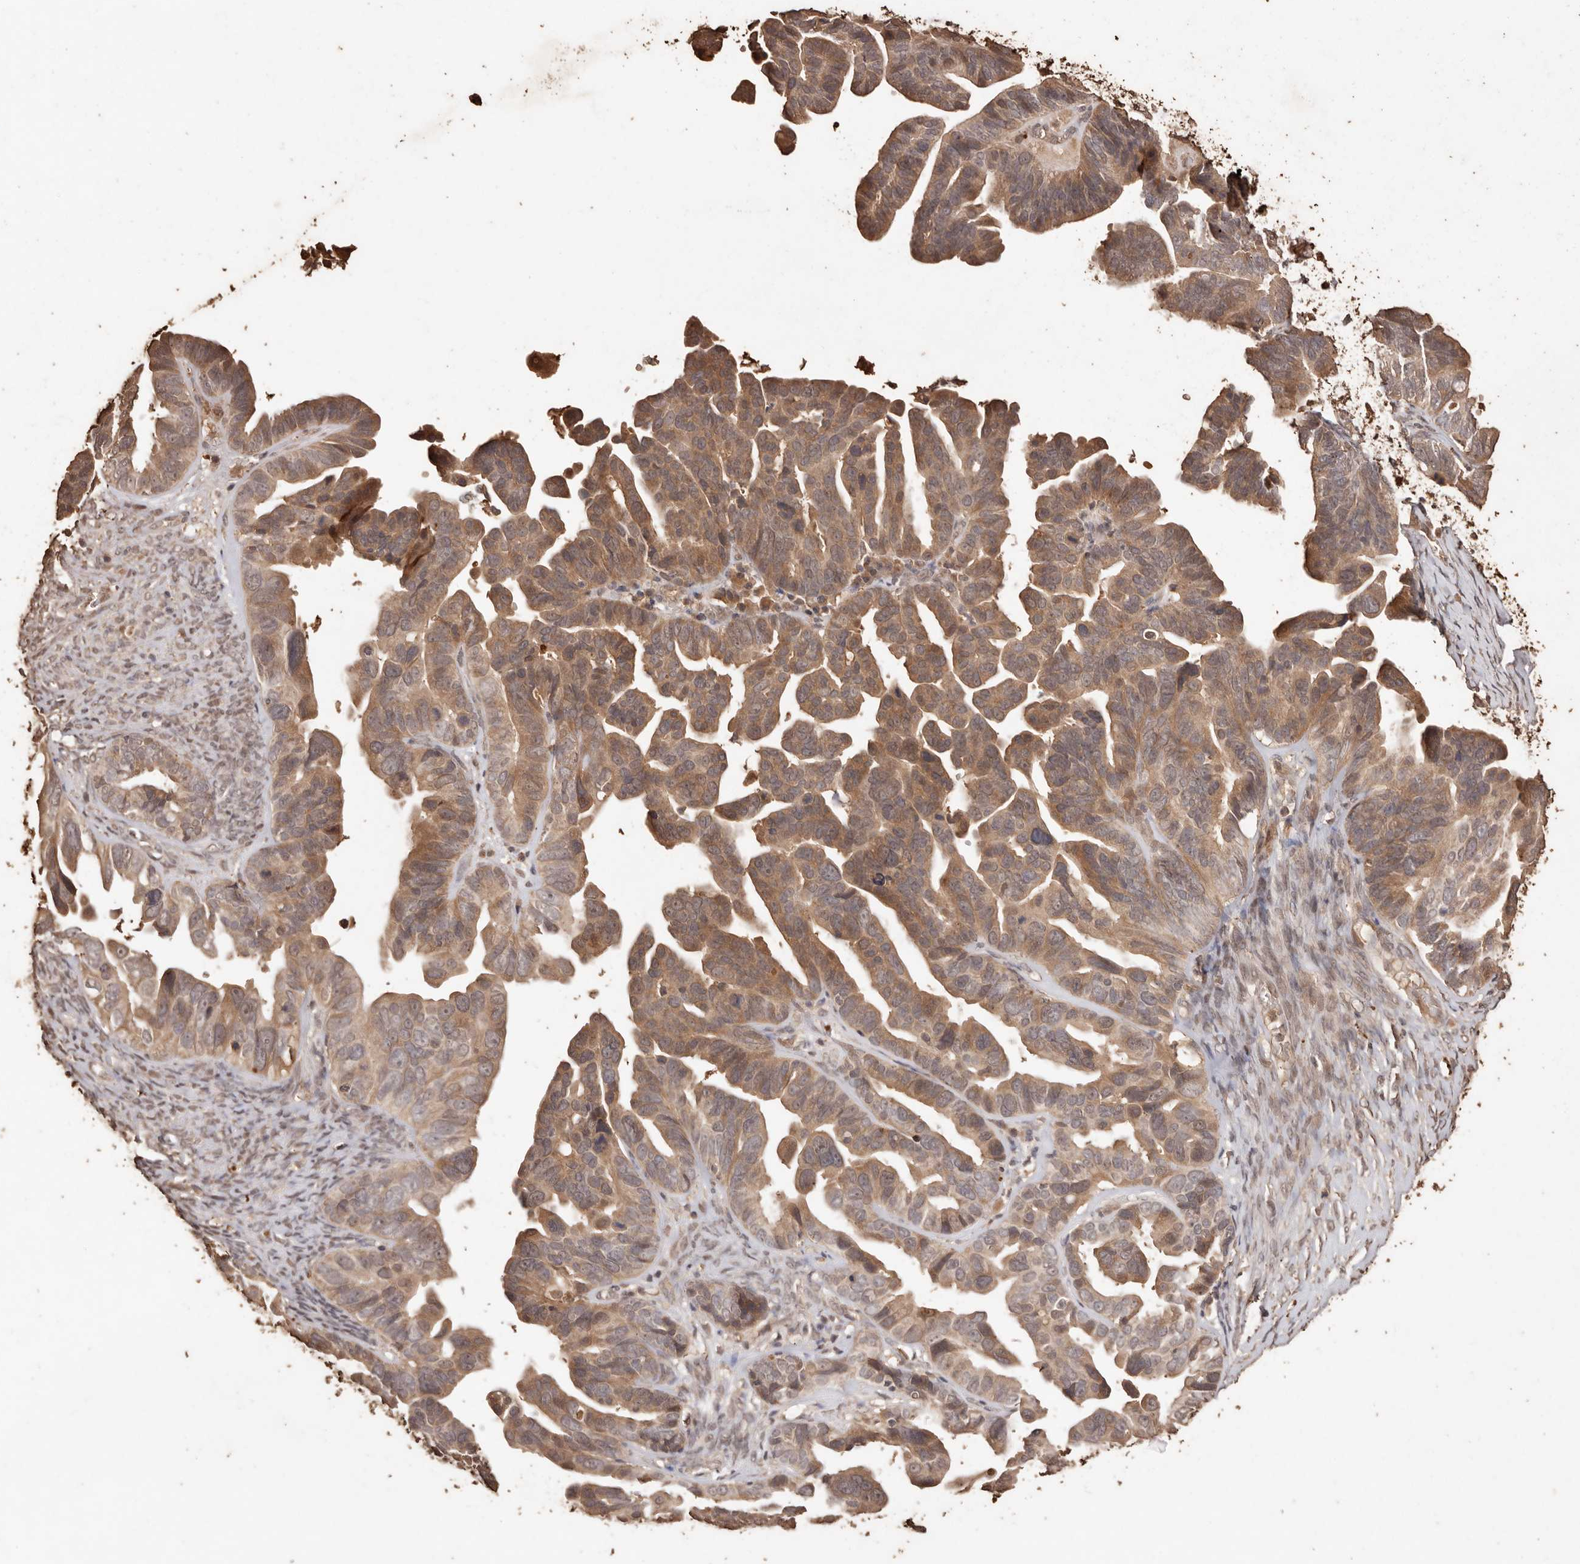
{"staining": {"intensity": "moderate", "quantity": ">75%", "location": "cytoplasmic/membranous"}, "tissue": "ovarian cancer", "cell_type": "Tumor cells", "image_type": "cancer", "snomed": [{"axis": "morphology", "description": "Cystadenocarcinoma, serous, NOS"}, {"axis": "topography", "description": "Ovary"}], "caption": "A brown stain highlights moderate cytoplasmic/membranous staining of a protein in human serous cystadenocarcinoma (ovarian) tumor cells.", "gene": "PKDCC", "patient": {"sex": "female", "age": 56}}